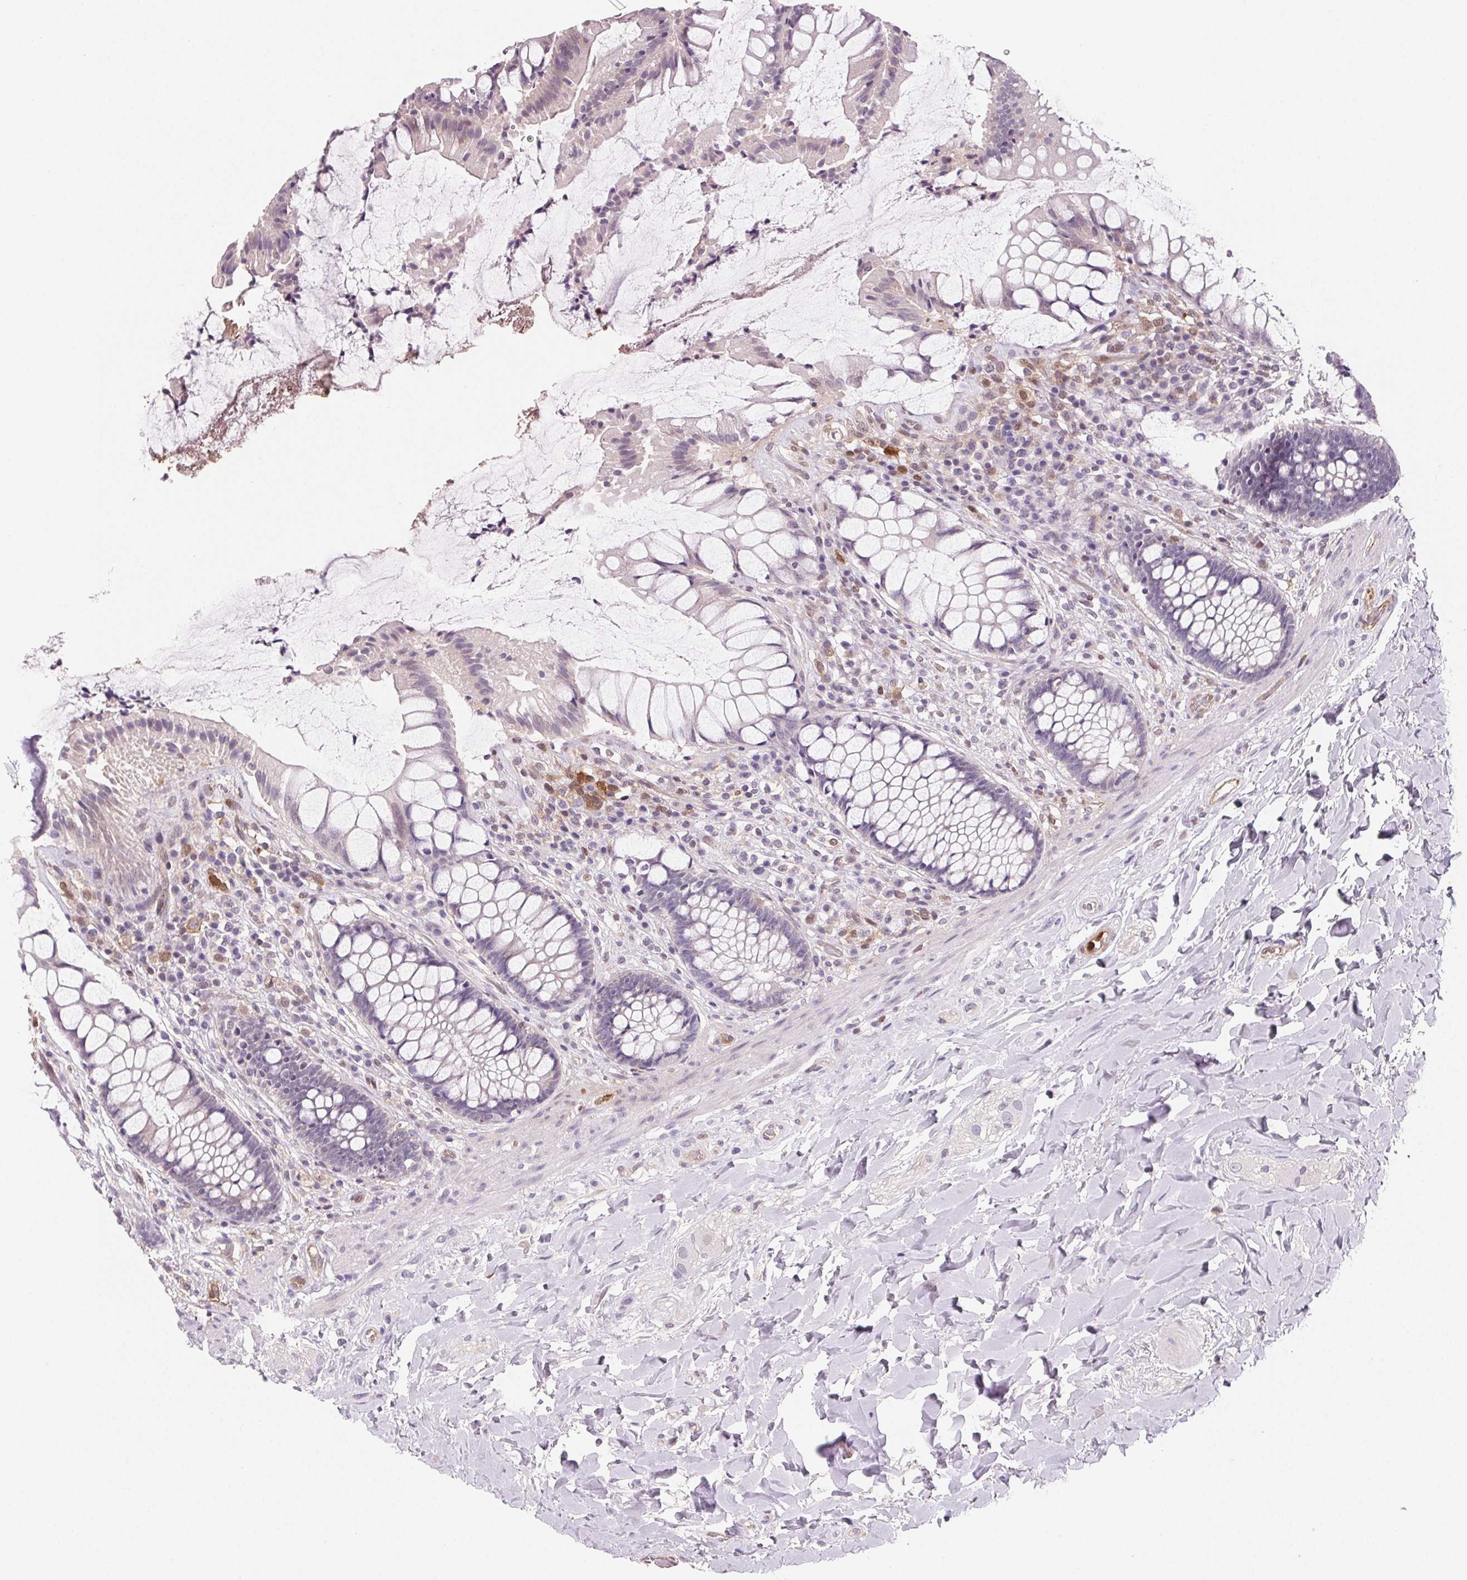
{"staining": {"intensity": "negative", "quantity": "none", "location": "none"}, "tissue": "rectum", "cell_type": "Glandular cells", "image_type": "normal", "snomed": [{"axis": "morphology", "description": "Normal tissue, NOS"}, {"axis": "topography", "description": "Rectum"}], "caption": "This is a micrograph of IHC staining of normal rectum, which shows no expression in glandular cells.", "gene": "GBP1", "patient": {"sex": "female", "age": 58}}